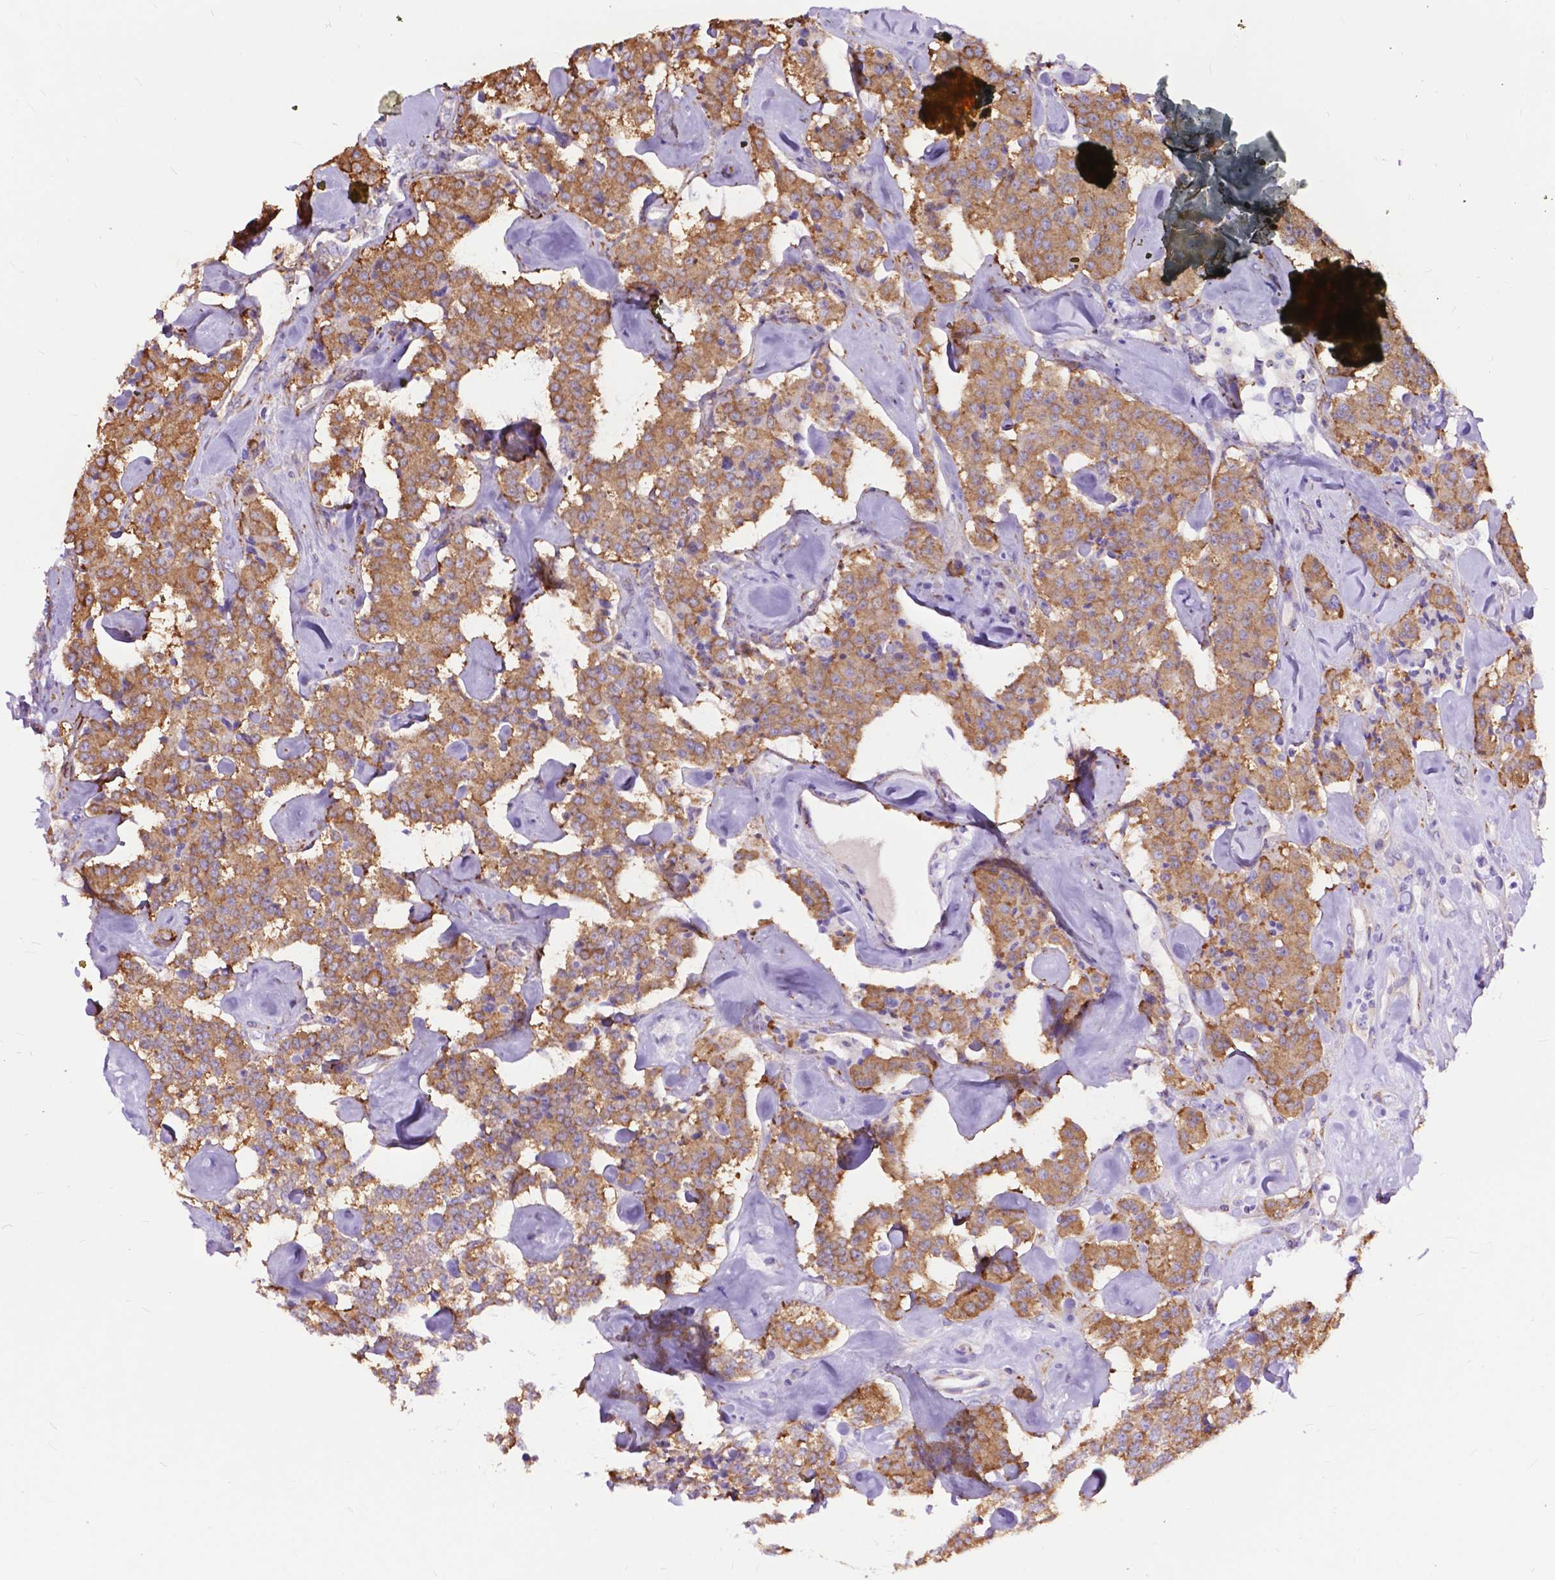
{"staining": {"intensity": "moderate", "quantity": ">75%", "location": "cytoplasmic/membranous"}, "tissue": "carcinoid", "cell_type": "Tumor cells", "image_type": "cancer", "snomed": [{"axis": "morphology", "description": "Carcinoid, malignant, NOS"}, {"axis": "topography", "description": "Pancreas"}], "caption": "Protein analysis of malignant carcinoid tissue exhibits moderate cytoplasmic/membranous expression in about >75% of tumor cells.", "gene": "PCDHA12", "patient": {"sex": "male", "age": 41}}